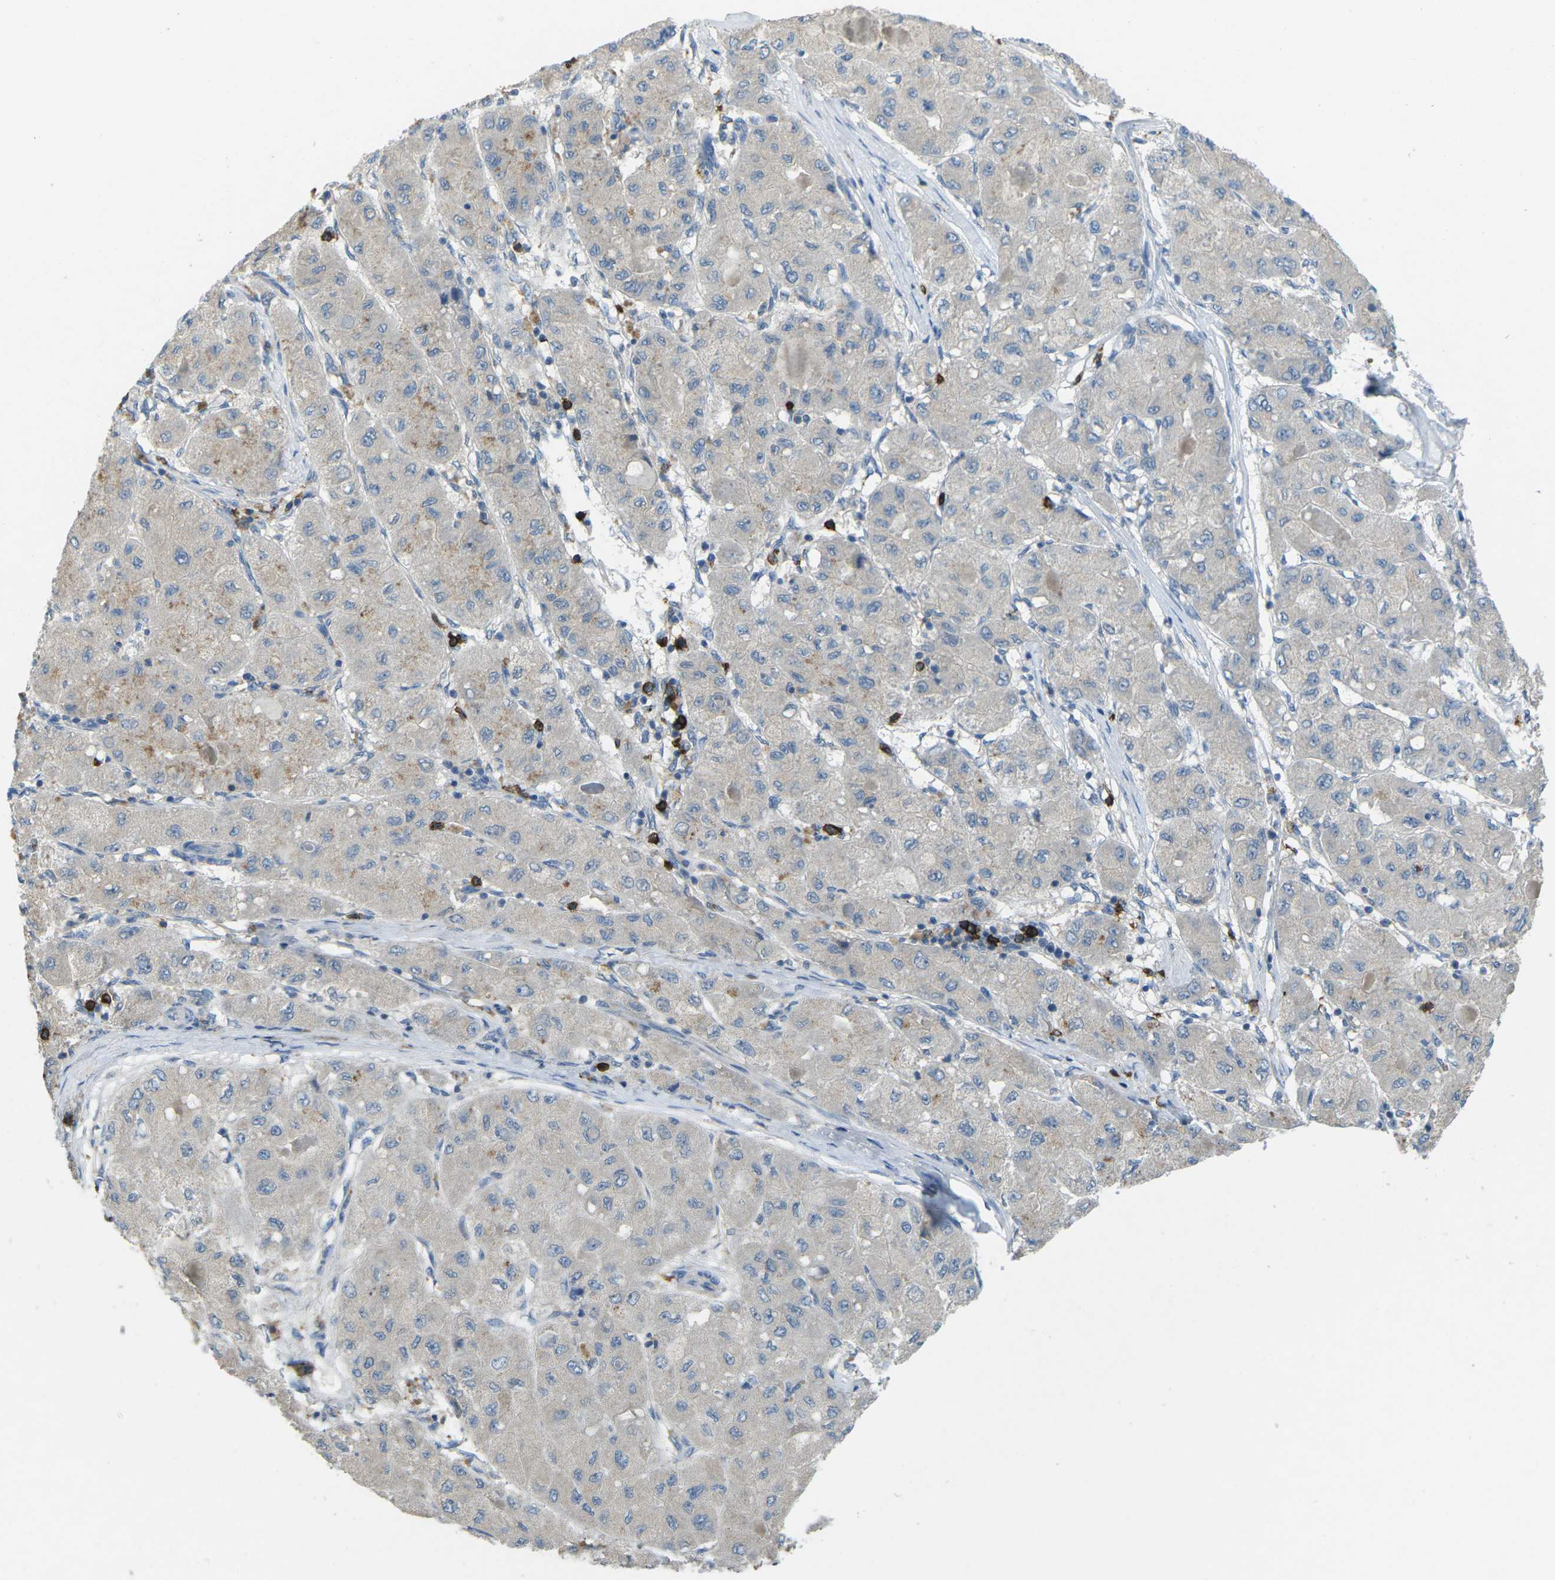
{"staining": {"intensity": "weak", "quantity": "<25%", "location": "cytoplasmic/membranous"}, "tissue": "liver cancer", "cell_type": "Tumor cells", "image_type": "cancer", "snomed": [{"axis": "morphology", "description": "Carcinoma, Hepatocellular, NOS"}, {"axis": "topography", "description": "Liver"}], "caption": "Protein analysis of liver hepatocellular carcinoma exhibits no significant expression in tumor cells.", "gene": "CD19", "patient": {"sex": "male", "age": 80}}